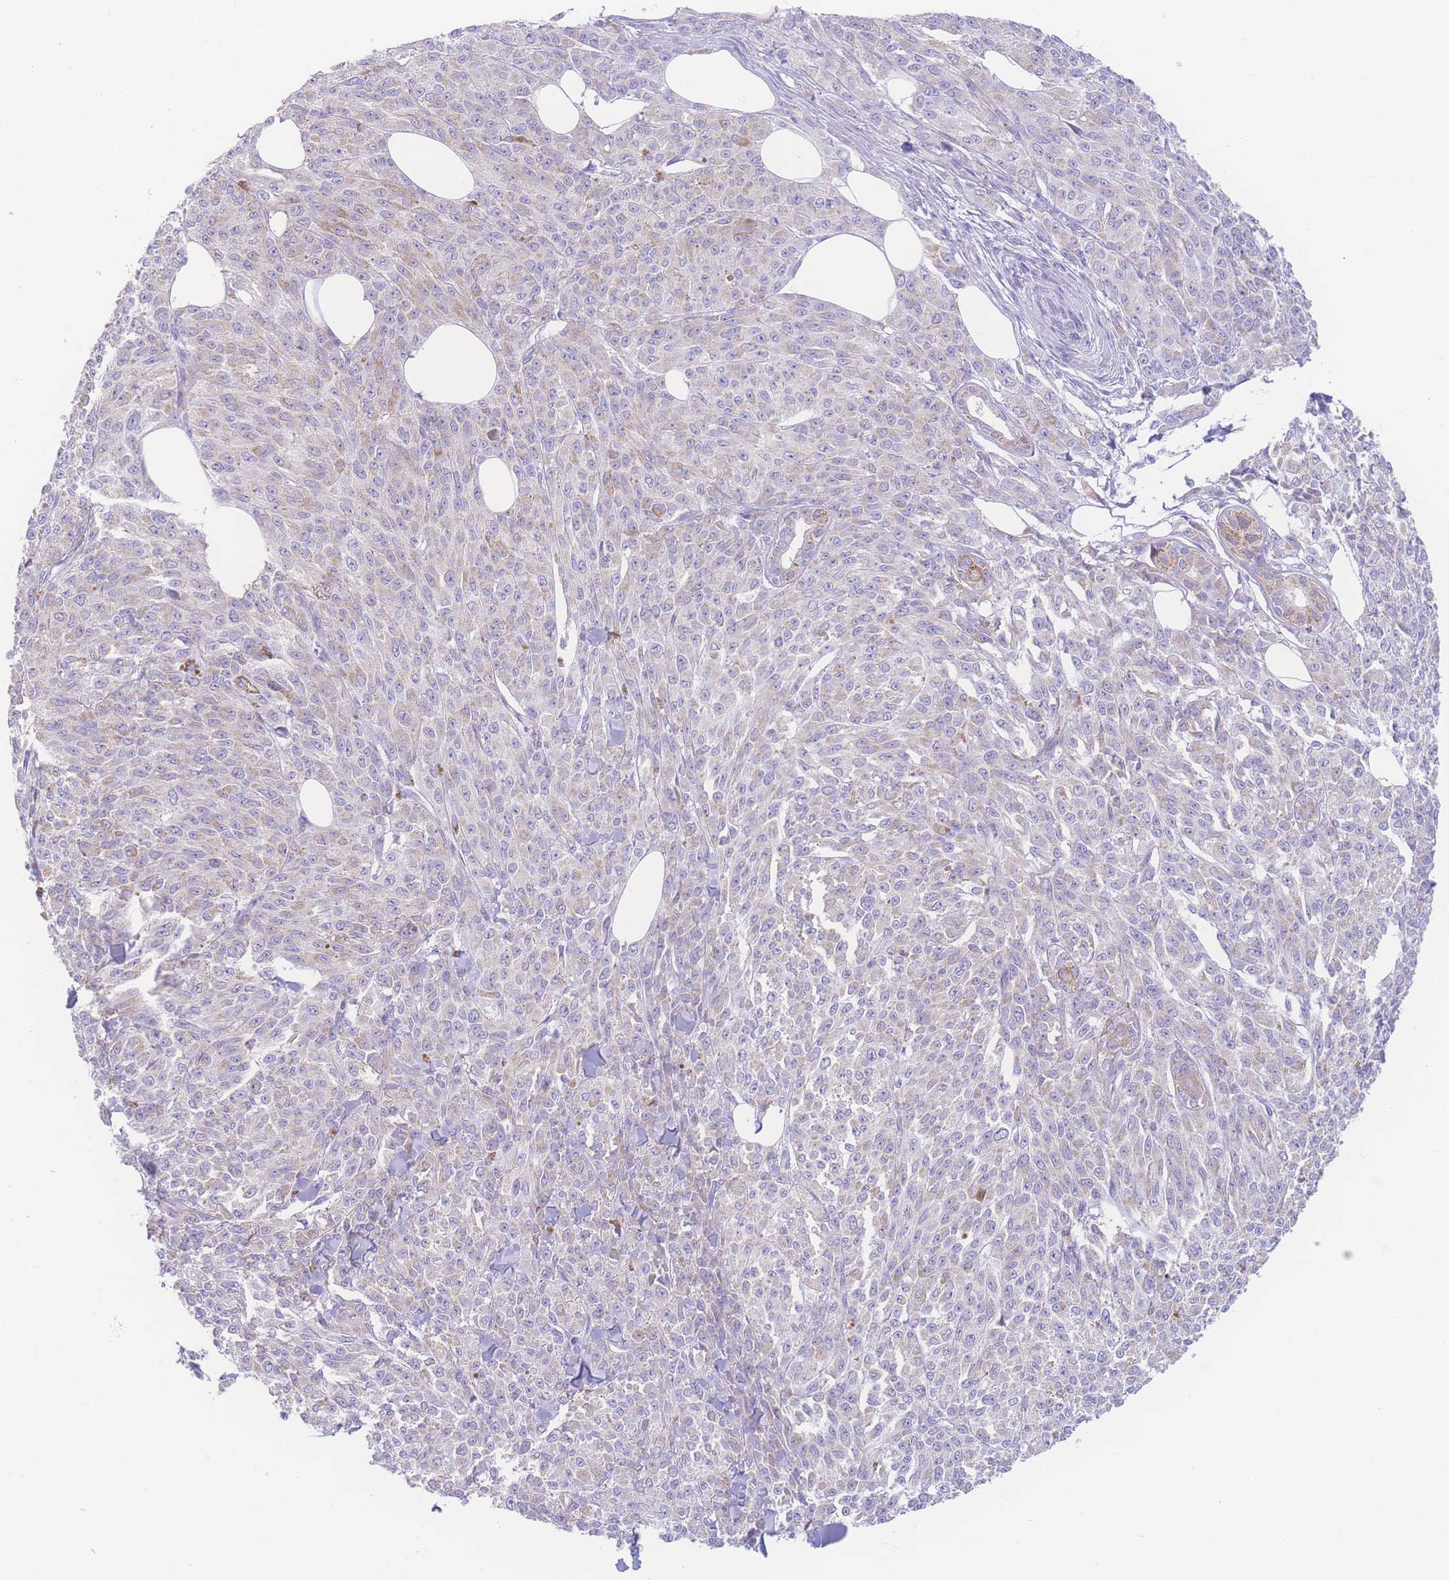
{"staining": {"intensity": "negative", "quantity": "none", "location": "none"}, "tissue": "melanoma", "cell_type": "Tumor cells", "image_type": "cancer", "snomed": [{"axis": "morphology", "description": "Malignant melanoma, NOS"}, {"axis": "topography", "description": "Skin"}], "caption": "Protein analysis of melanoma demonstrates no significant staining in tumor cells.", "gene": "NBEAL1", "patient": {"sex": "female", "age": 52}}